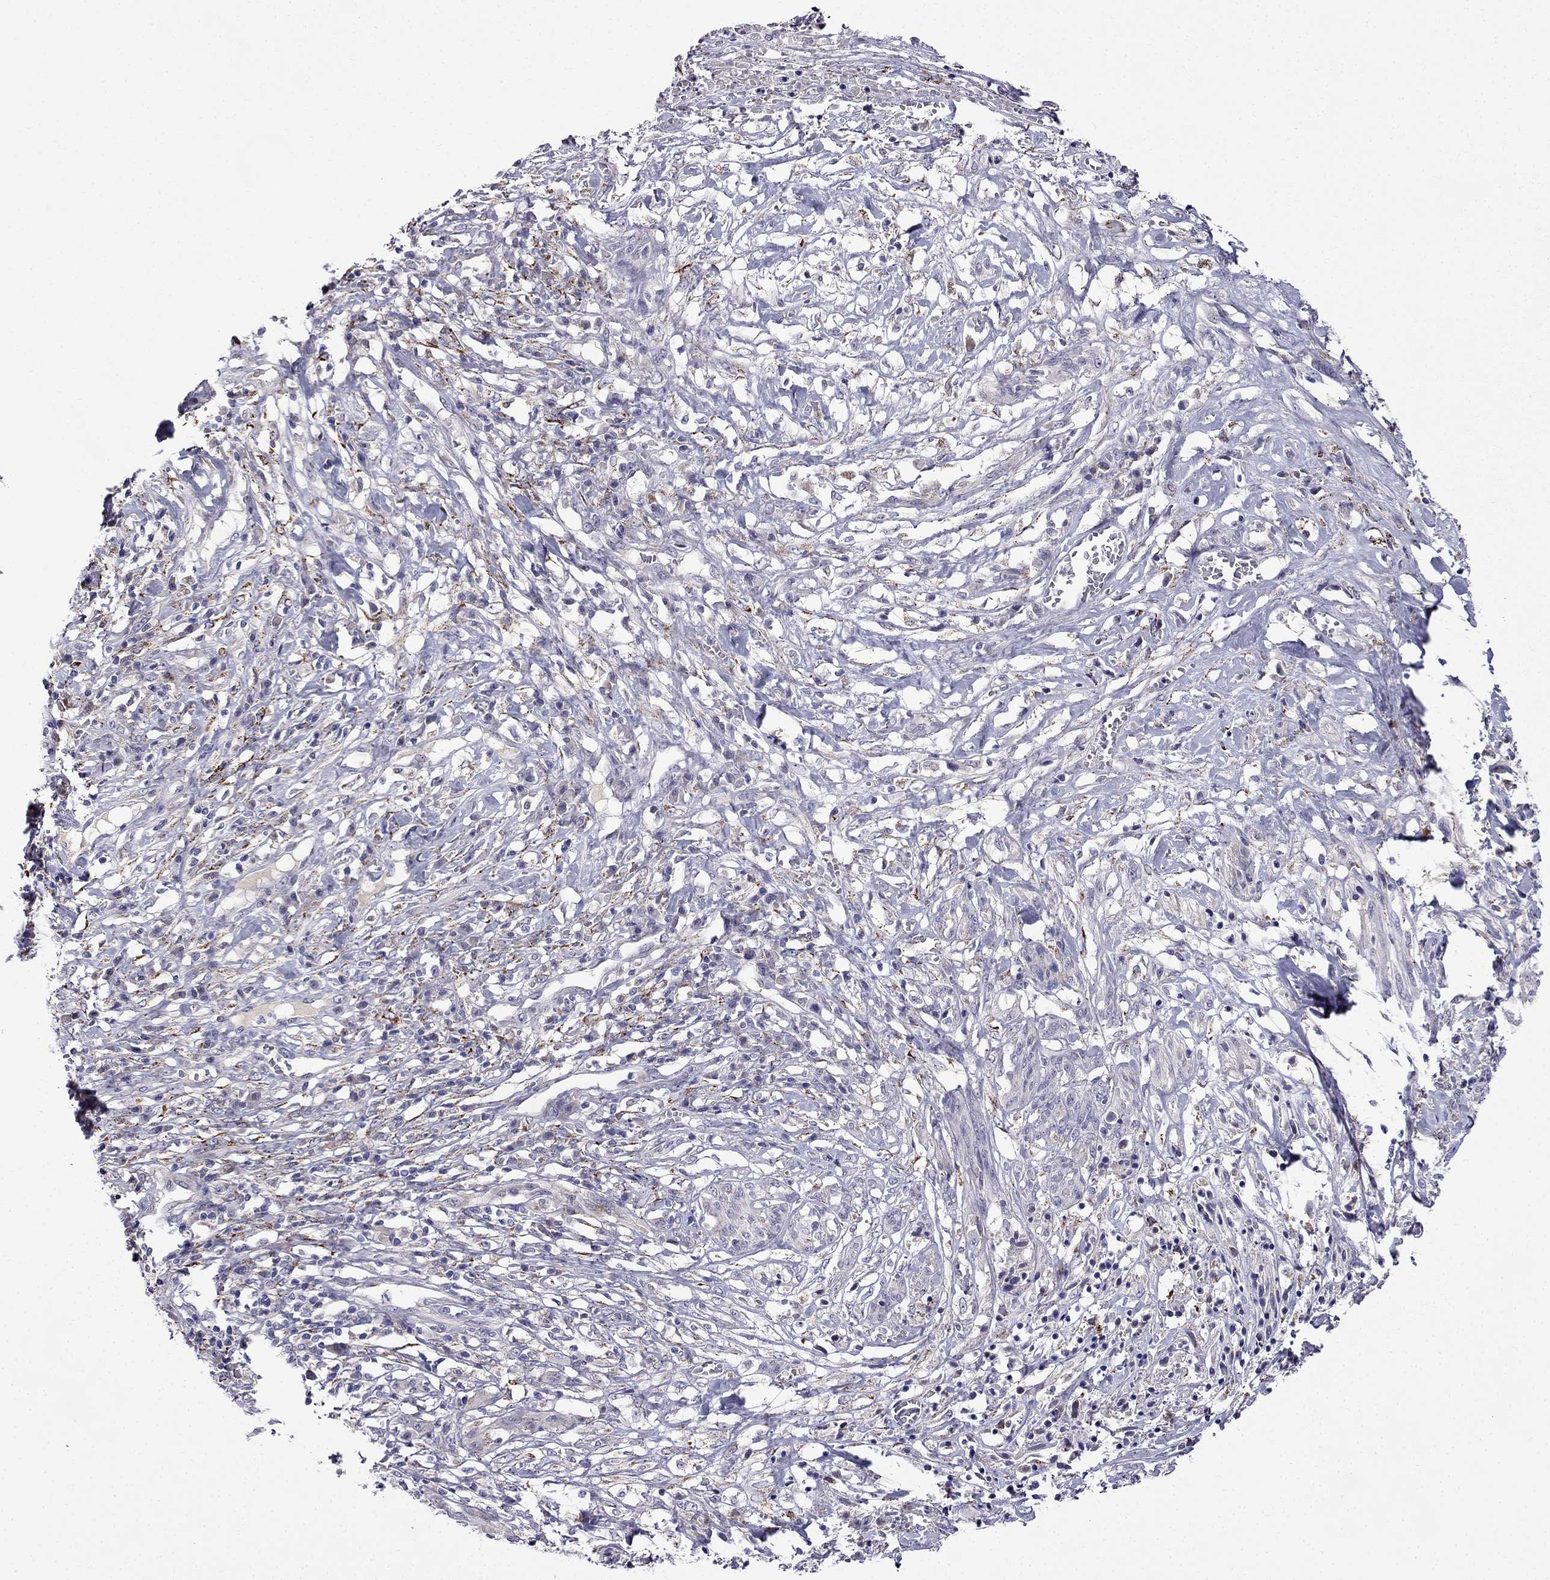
{"staining": {"intensity": "negative", "quantity": "none", "location": "none"}, "tissue": "melanoma", "cell_type": "Tumor cells", "image_type": "cancer", "snomed": [{"axis": "morphology", "description": "Malignant melanoma, NOS"}, {"axis": "topography", "description": "Skin"}], "caption": "This is a photomicrograph of immunohistochemistry staining of malignant melanoma, which shows no positivity in tumor cells.", "gene": "PI16", "patient": {"sex": "female", "age": 91}}